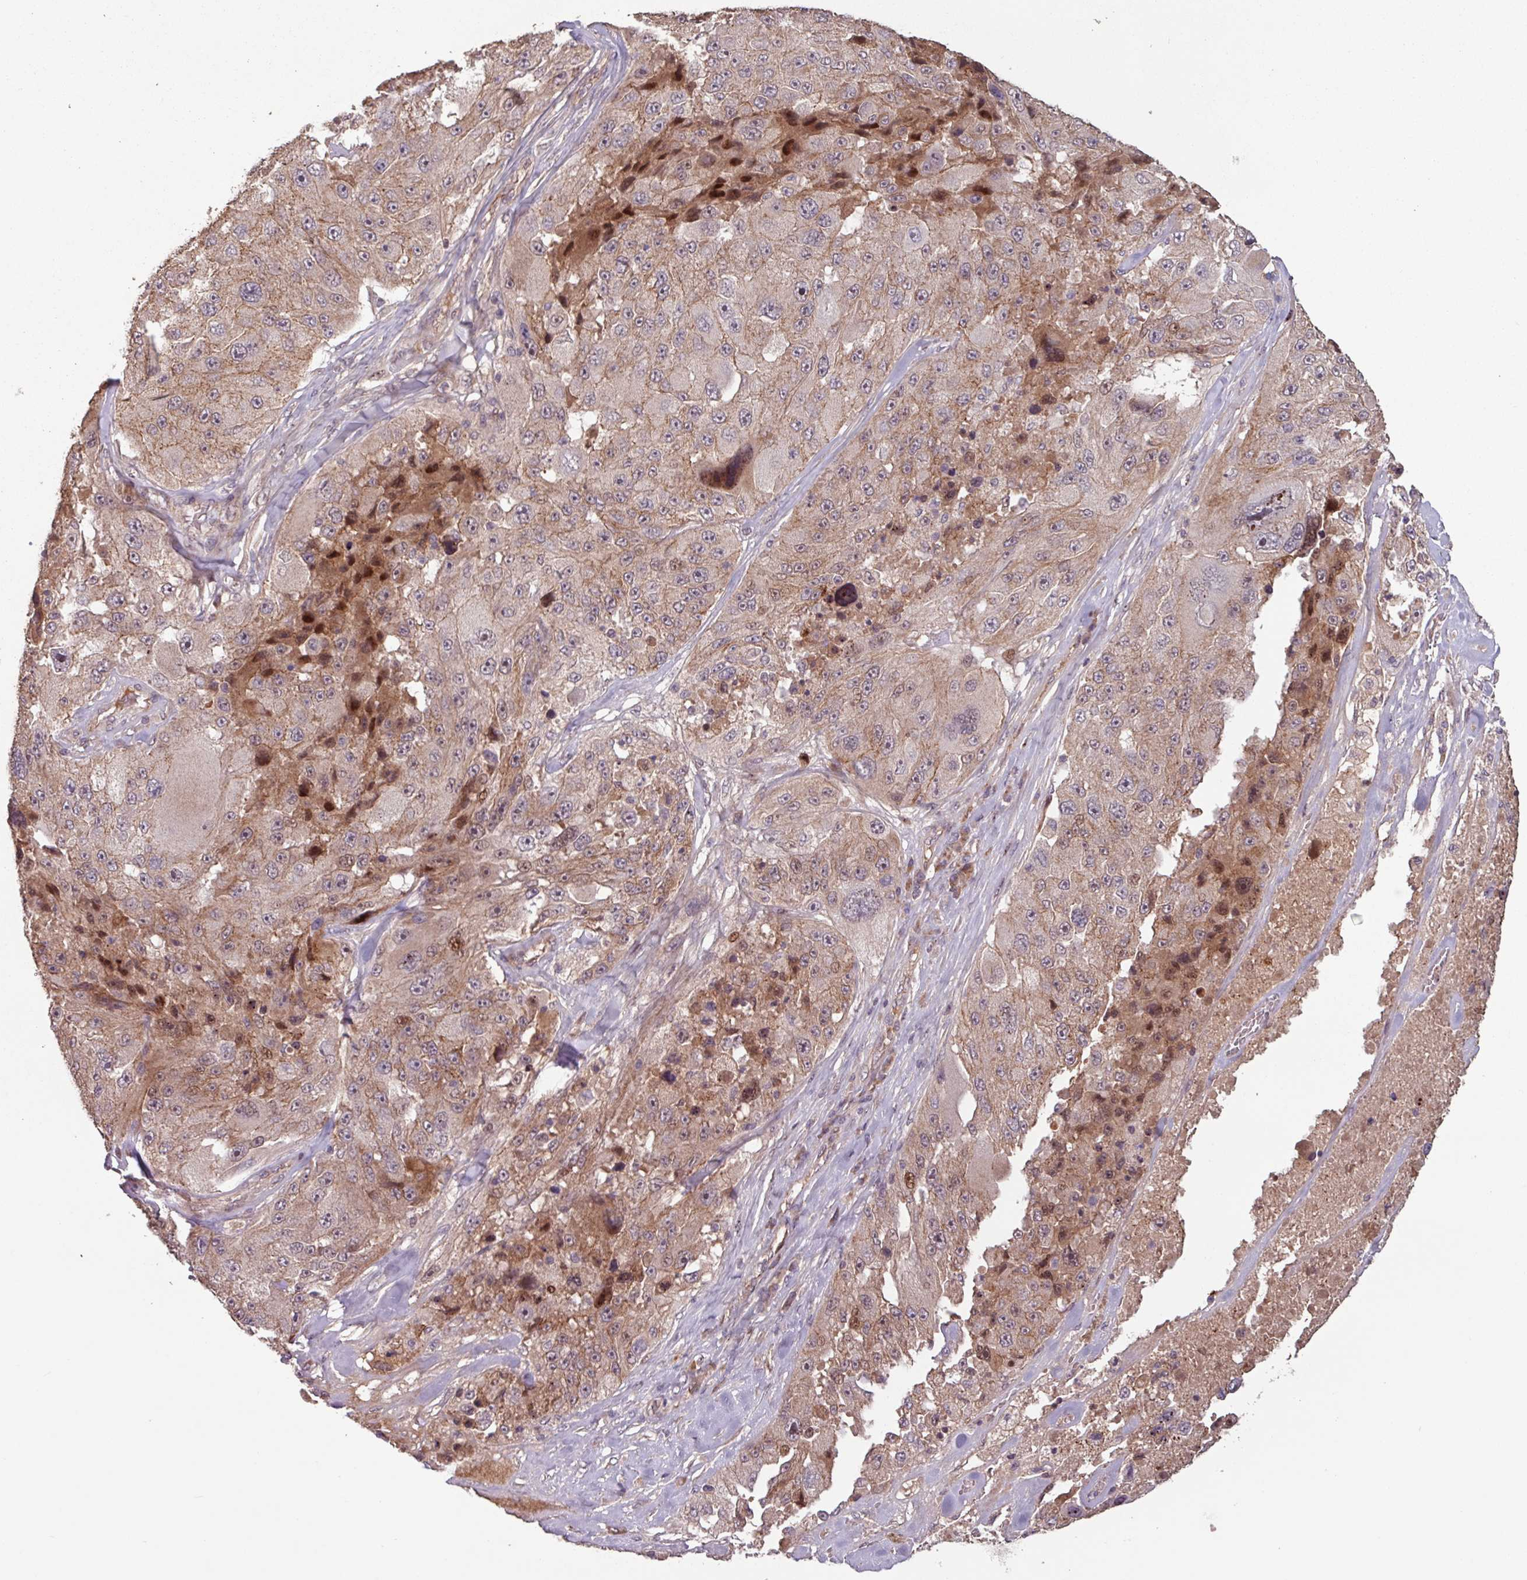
{"staining": {"intensity": "strong", "quantity": "<25%", "location": "cytoplasmic/membranous,nuclear"}, "tissue": "melanoma", "cell_type": "Tumor cells", "image_type": "cancer", "snomed": [{"axis": "morphology", "description": "Malignant melanoma, Metastatic site"}, {"axis": "topography", "description": "Lymph node"}], "caption": "Malignant melanoma (metastatic site) stained with immunohistochemistry (IHC) reveals strong cytoplasmic/membranous and nuclear positivity in about <25% of tumor cells.", "gene": "TMEM88", "patient": {"sex": "male", "age": 62}}